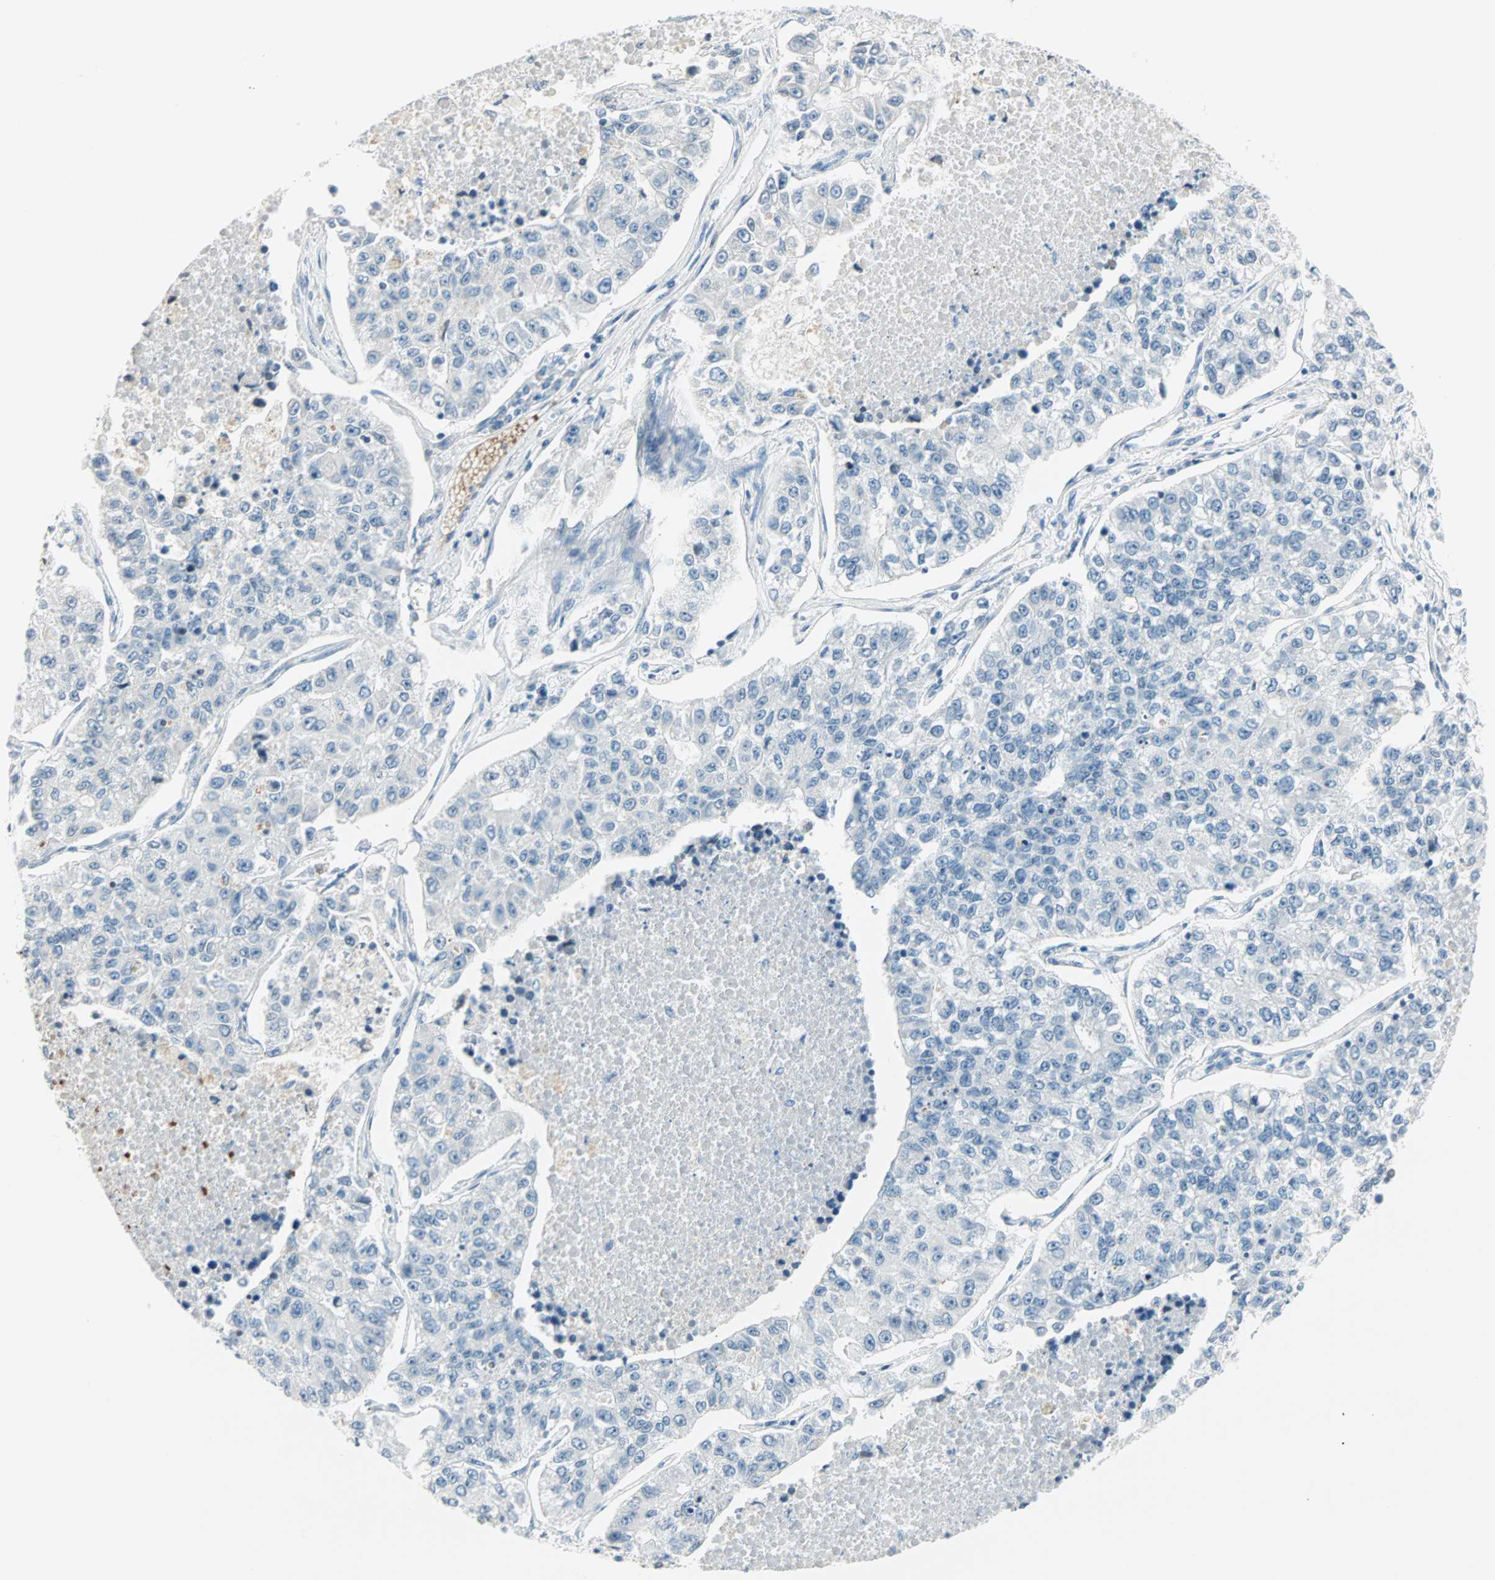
{"staining": {"intensity": "negative", "quantity": "none", "location": "none"}, "tissue": "lung cancer", "cell_type": "Tumor cells", "image_type": "cancer", "snomed": [{"axis": "morphology", "description": "Adenocarcinoma, NOS"}, {"axis": "topography", "description": "Lung"}], "caption": "DAB immunohistochemical staining of human lung cancer exhibits no significant expression in tumor cells.", "gene": "BCAN", "patient": {"sex": "male", "age": 49}}